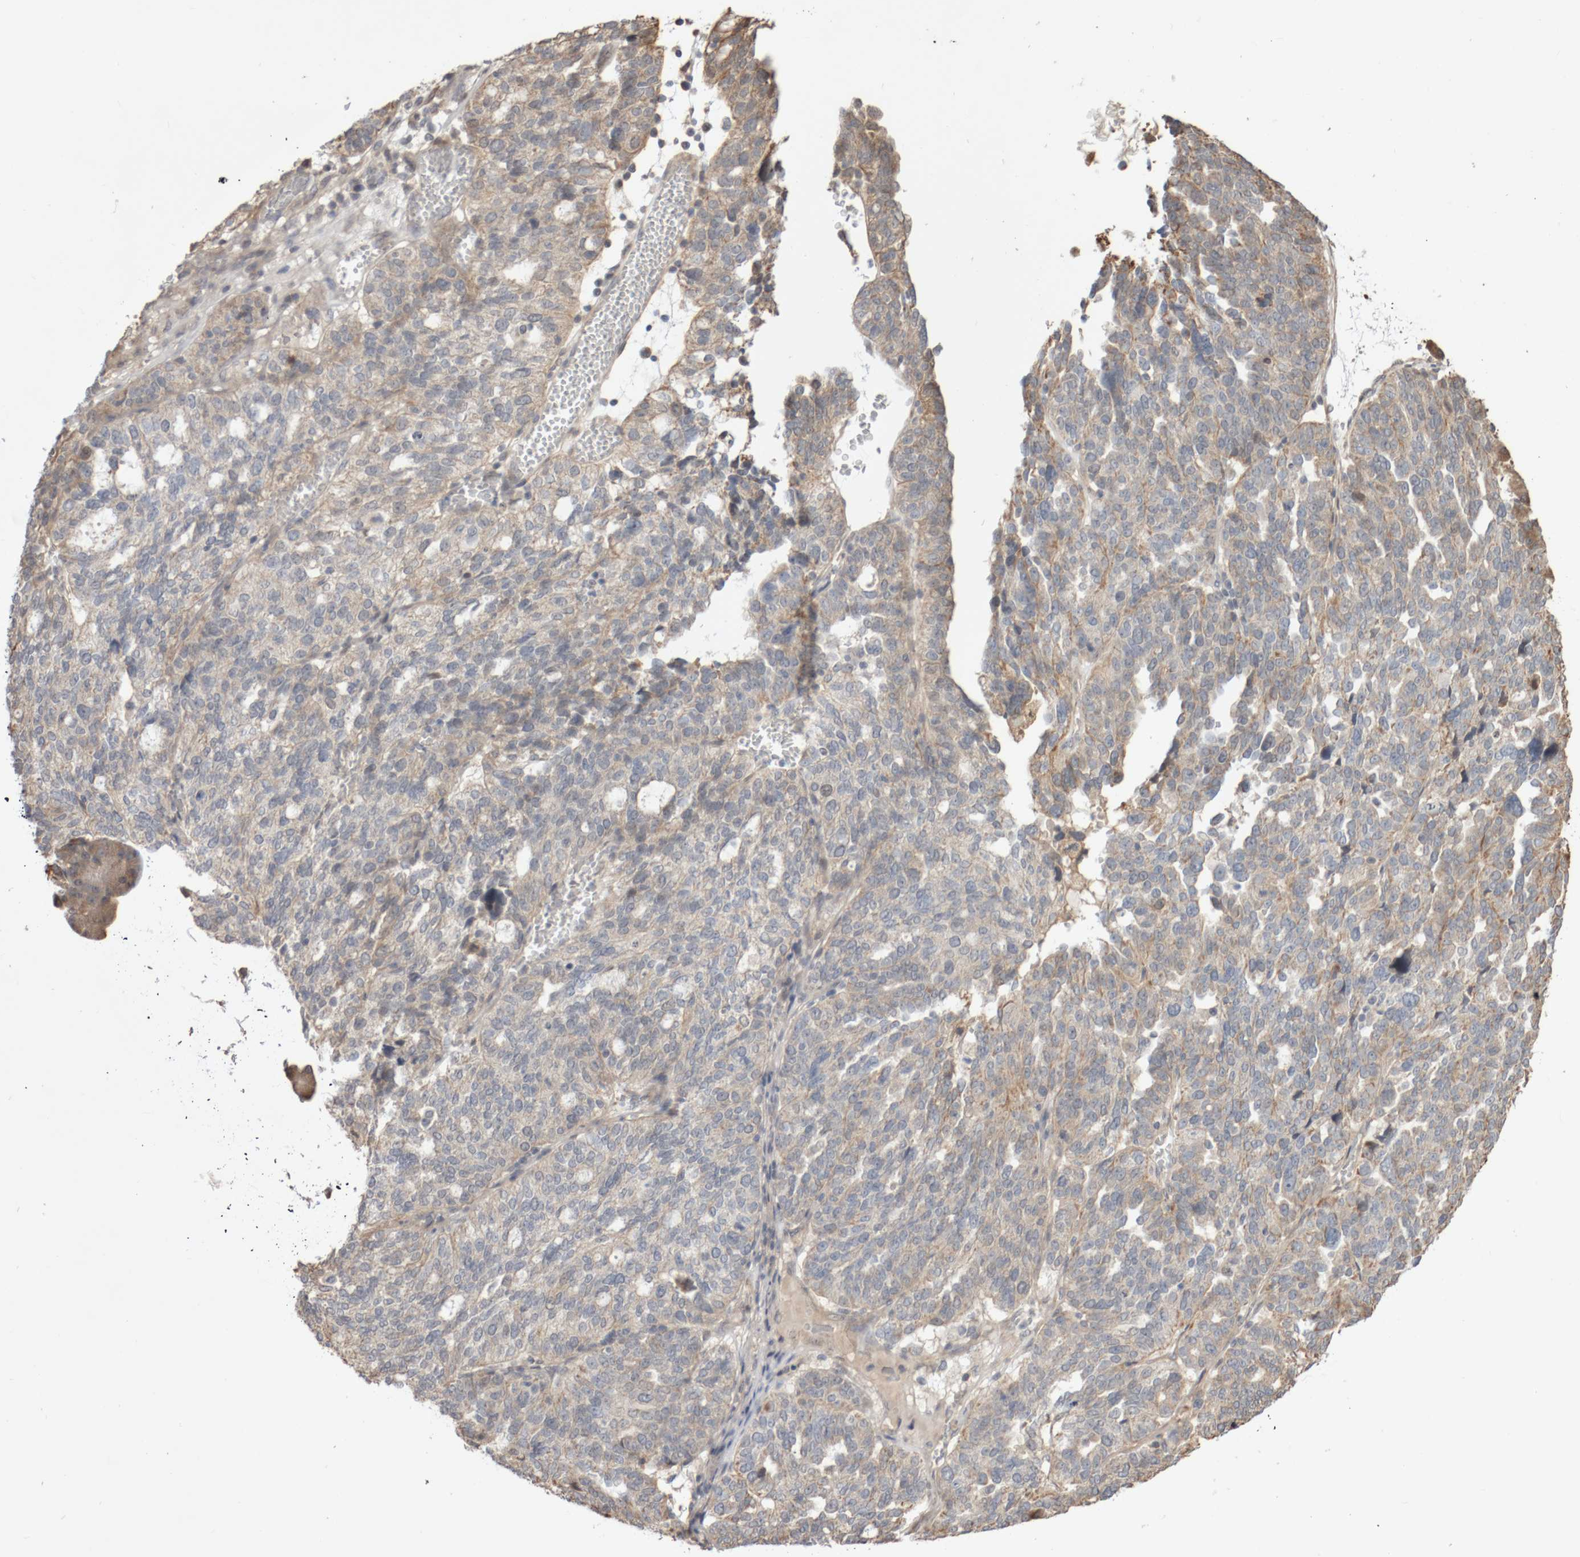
{"staining": {"intensity": "weak", "quantity": "25%-75%", "location": "cytoplasmic/membranous"}, "tissue": "ovarian cancer", "cell_type": "Tumor cells", "image_type": "cancer", "snomed": [{"axis": "morphology", "description": "Cystadenocarcinoma, serous, NOS"}, {"axis": "topography", "description": "Ovary"}], "caption": "A micrograph showing weak cytoplasmic/membranous positivity in approximately 25%-75% of tumor cells in ovarian cancer (serous cystadenocarcinoma), as visualized by brown immunohistochemical staining.", "gene": "DPH7", "patient": {"sex": "female", "age": 59}}